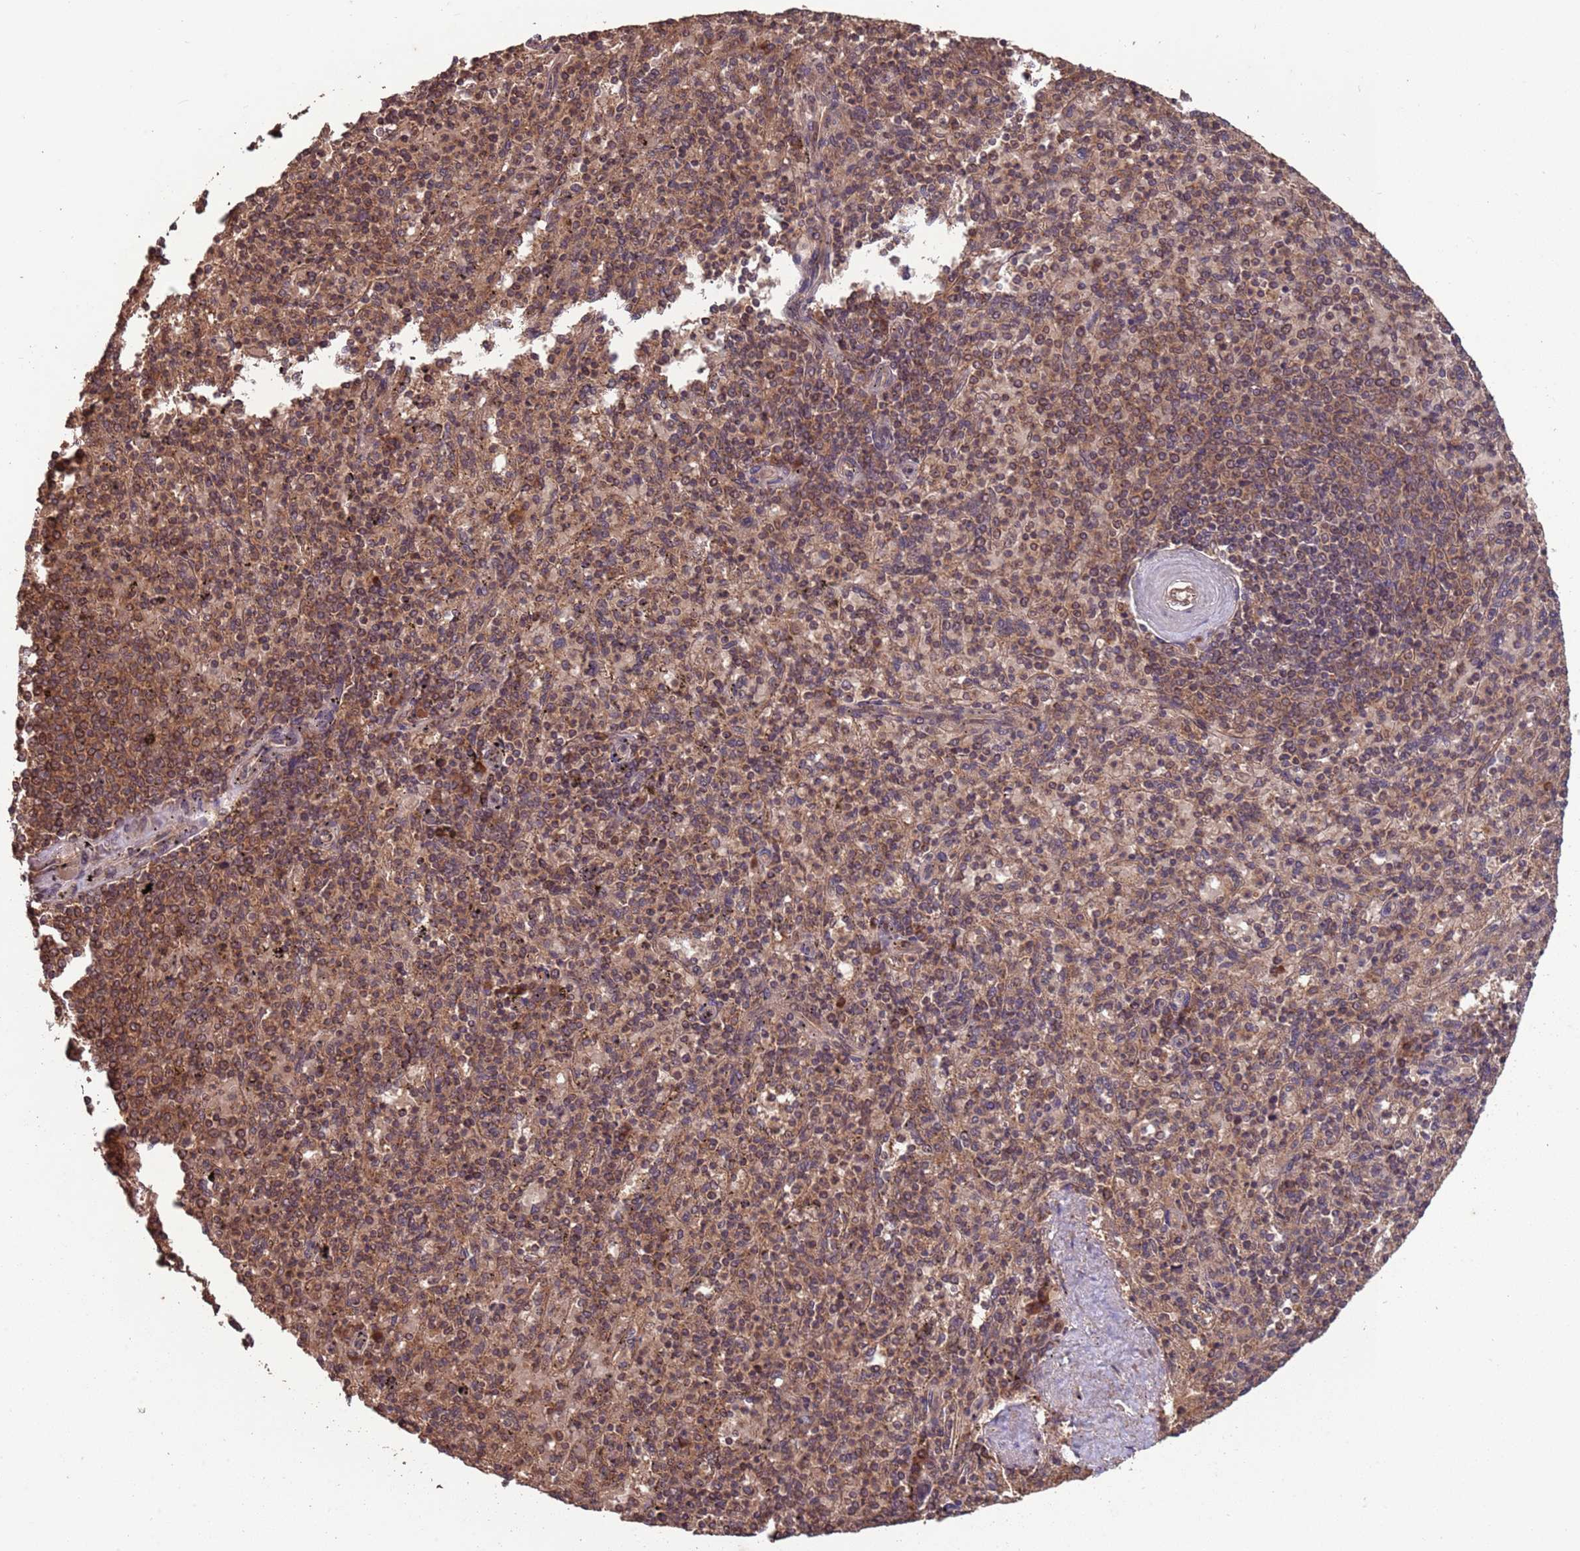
{"staining": {"intensity": "moderate", "quantity": "25%-75%", "location": "cytoplasmic/membranous"}, "tissue": "spleen", "cell_type": "Cells in red pulp", "image_type": "normal", "snomed": [{"axis": "morphology", "description": "Normal tissue, NOS"}, {"axis": "topography", "description": "Spleen"}], "caption": "Immunohistochemistry (DAB (3,3'-diaminobenzidine)) staining of benign spleen shows moderate cytoplasmic/membranous protein expression in approximately 25%-75% of cells in red pulp.", "gene": "ERI1", "patient": {"sex": "male", "age": 82}}